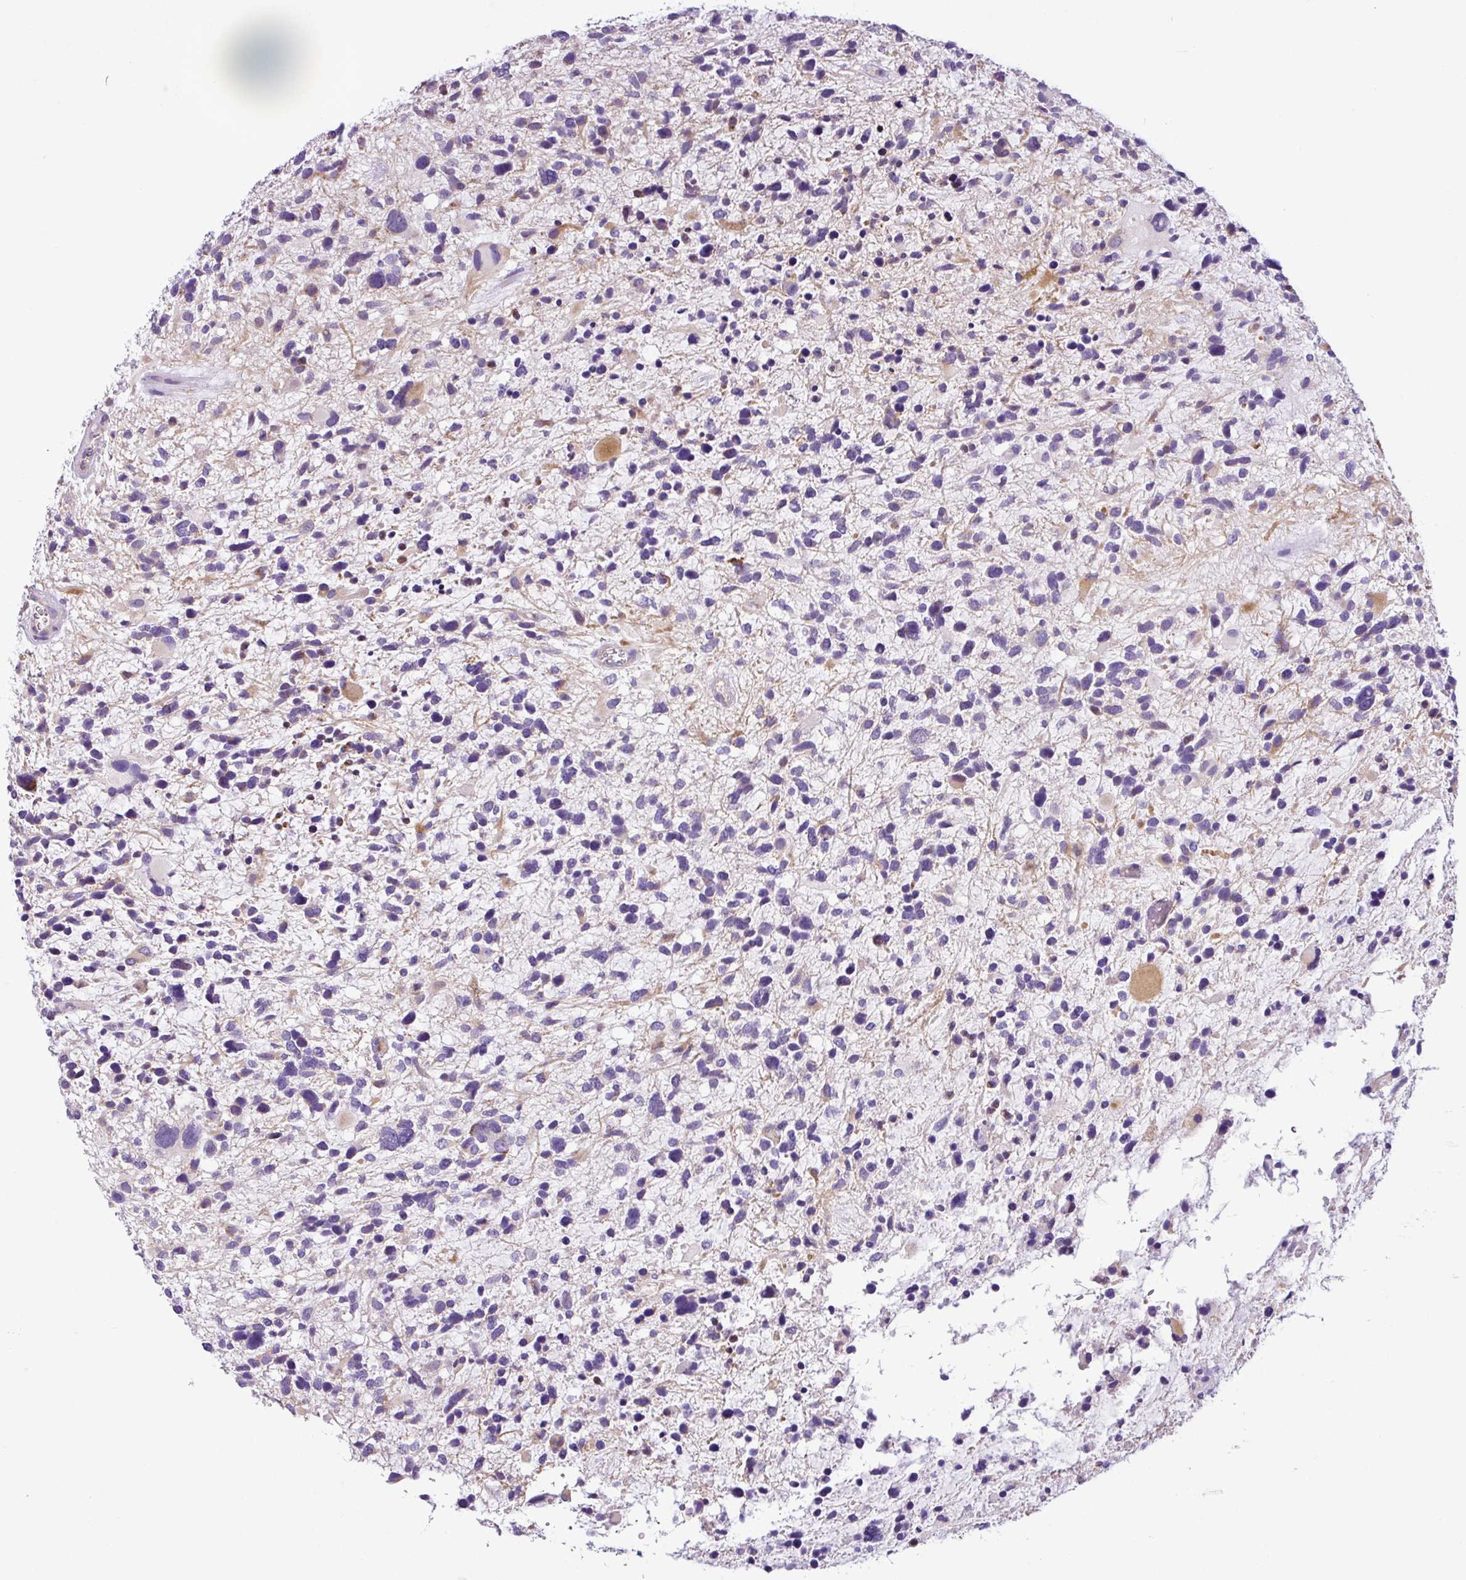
{"staining": {"intensity": "moderate", "quantity": "<25%", "location": "cytoplasmic/membranous"}, "tissue": "glioma", "cell_type": "Tumor cells", "image_type": "cancer", "snomed": [{"axis": "morphology", "description": "Glioma, malignant, High grade"}, {"axis": "topography", "description": "Brain"}], "caption": "An image of human glioma stained for a protein exhibits moderate cytoplasmic/membranous brown staining in tumor cells.", "gene": "HMCN2", "patient": {"sex": "female", "age": 11}}